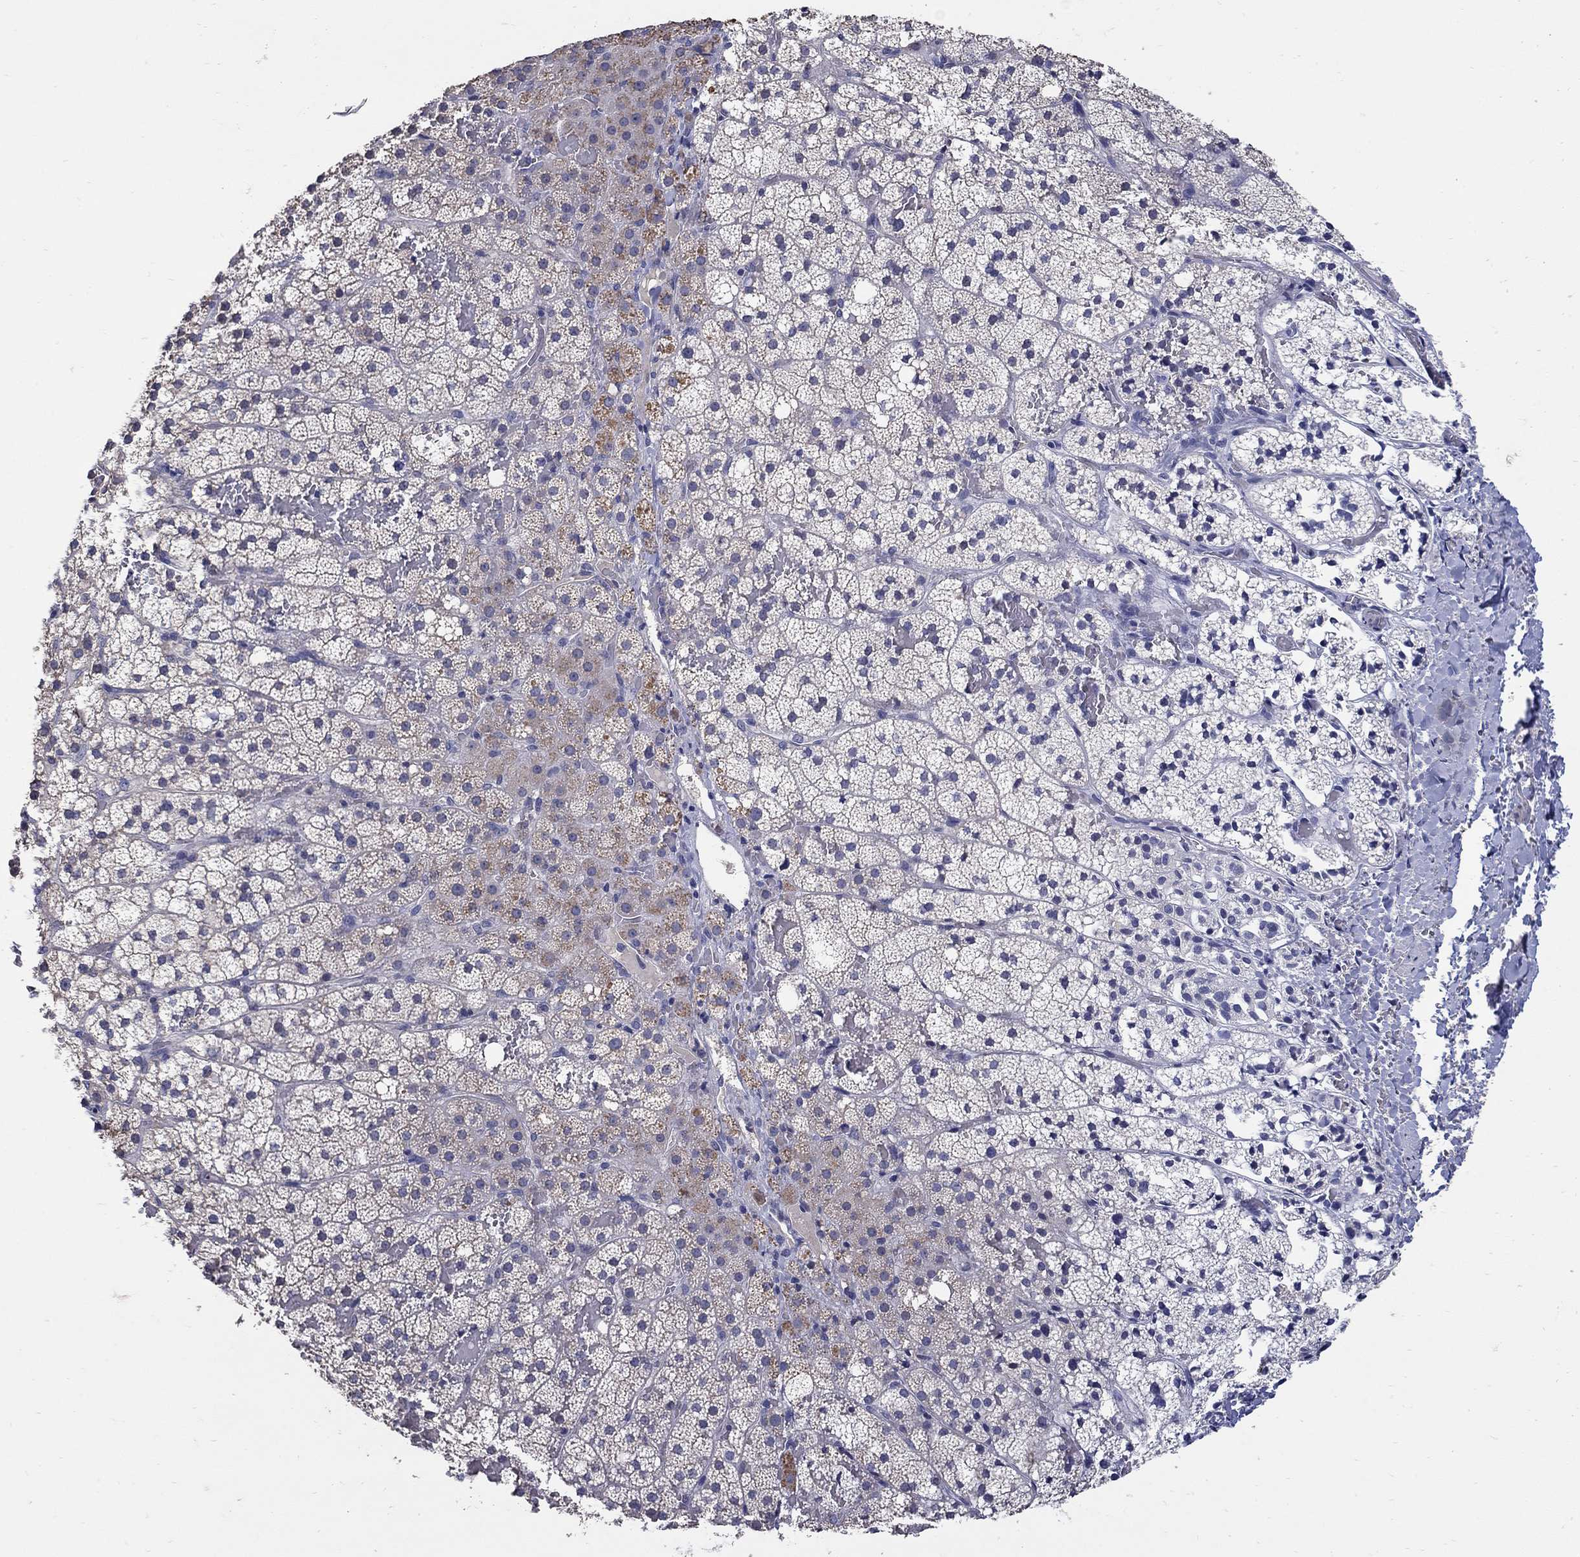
{"staining": {"intensity": "moderate", "quantity": "<25%", "location": "cytoplasmic/membranous"}, "tissue": "adrenal gland", "cell_type": "Glandular cells", "image_type": "normal", "snomed": [{"axis": "morphology", "description": "Normal tissue, NOS"}, {"axis": "topography", "description": "Adrenal gland"}], "caption": "A brown stain highlights moderate cytoplasmic/membranous positivity of a protein in glandular cells of unremarkable human adrenal gland. (IHC, brightfield microscopy, high magnification).", "gene": "CETN1", "patient": {"sex": "male", "age": 53}}